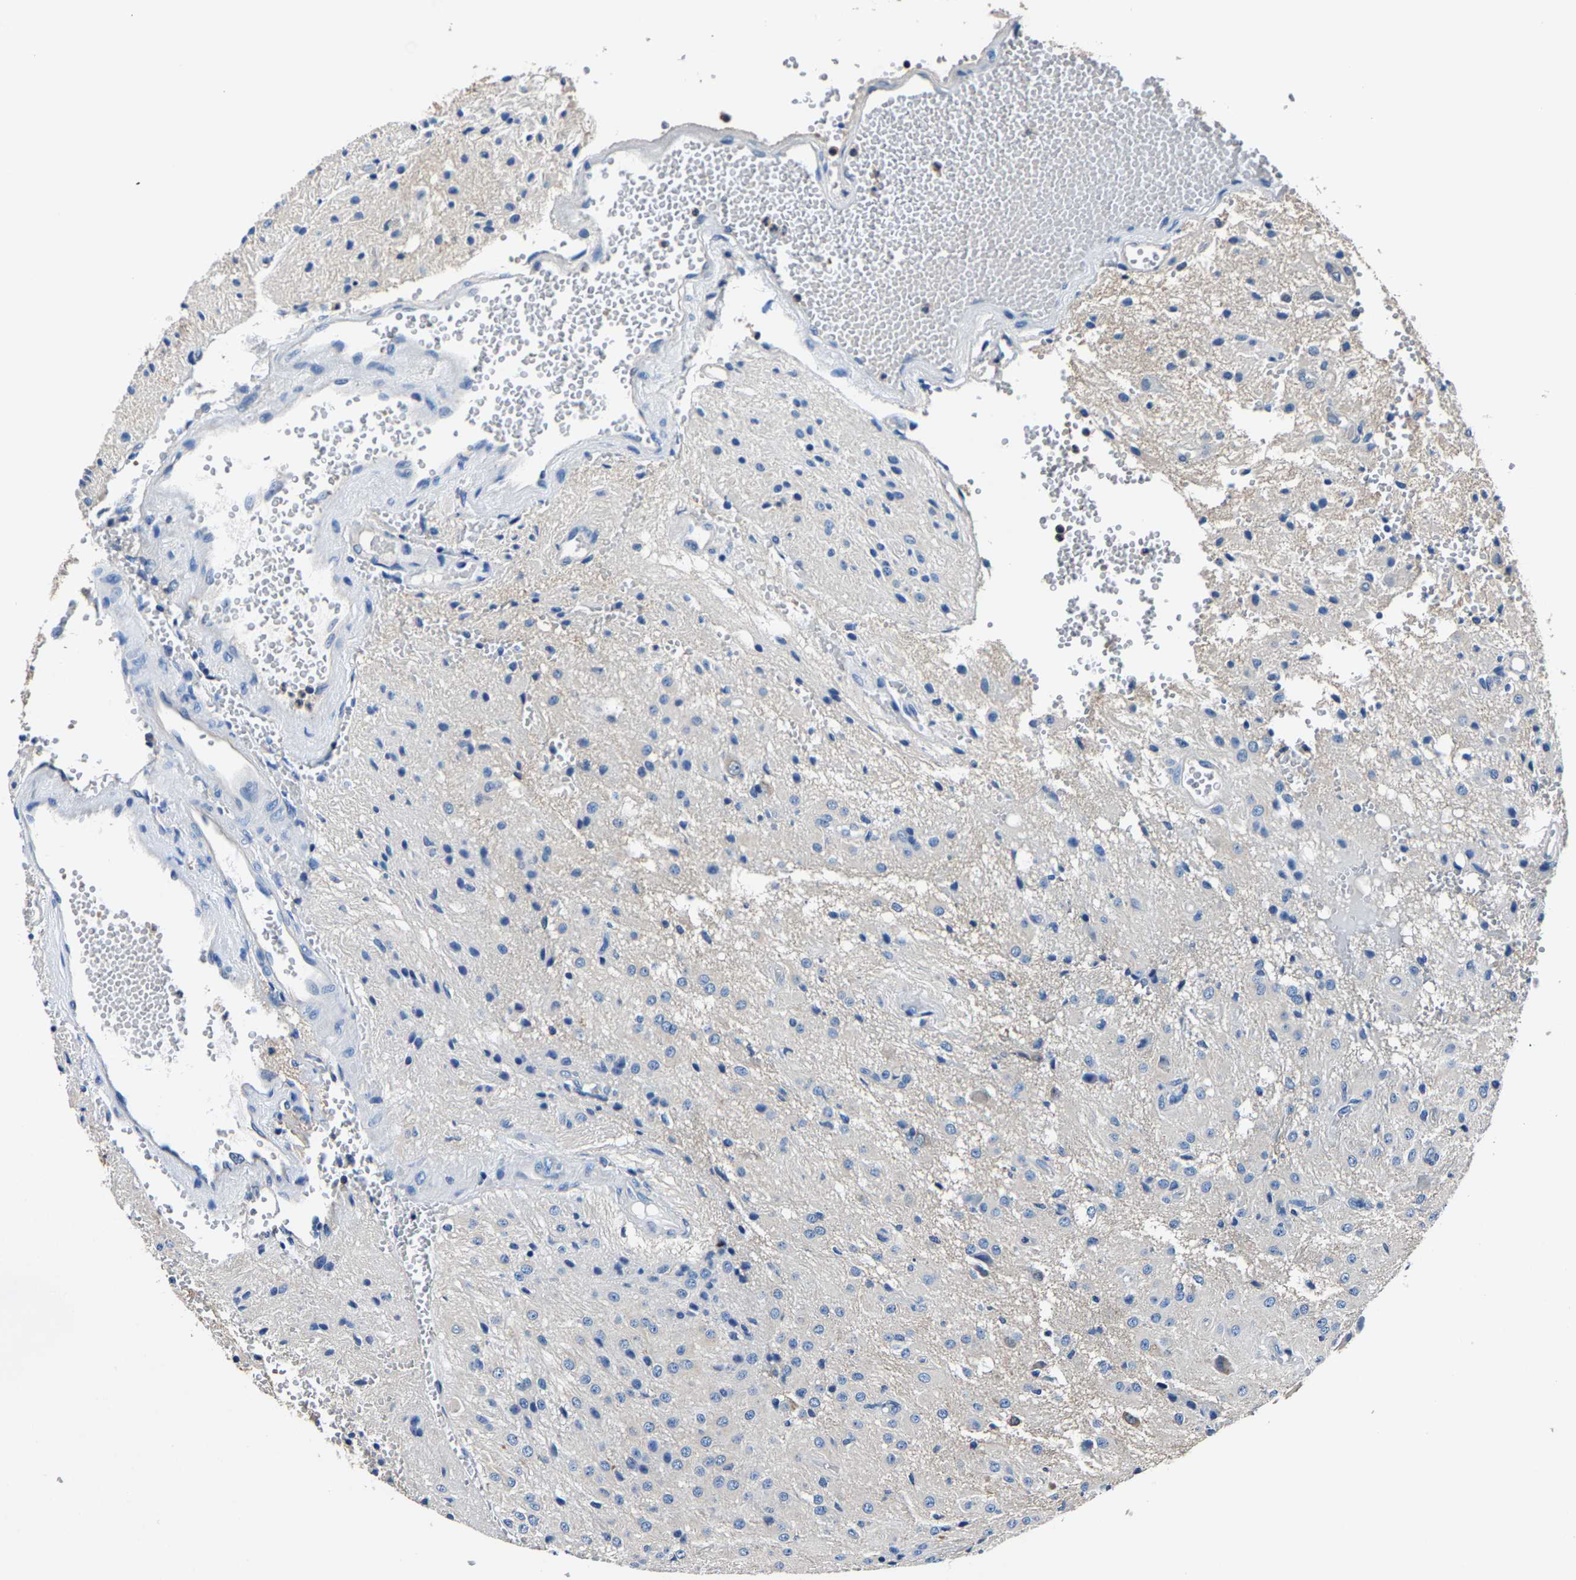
{"staining": {"intensity": "negative", "quantity": "none", "location": "none"}, "tissue": "glioma", "cell_type": "Tumor cells", "image_type": "cancer", "snomed": [{"axis": "morphology", "description": "Glioma, malignant, High grade"}, {"axis": "topography", "description": "Brain"}], "caption": "Tumor cells show no significant protein positivity in glioma.", "gene": "ALDOB", "patient": {"sex": "female", "age": 59}}